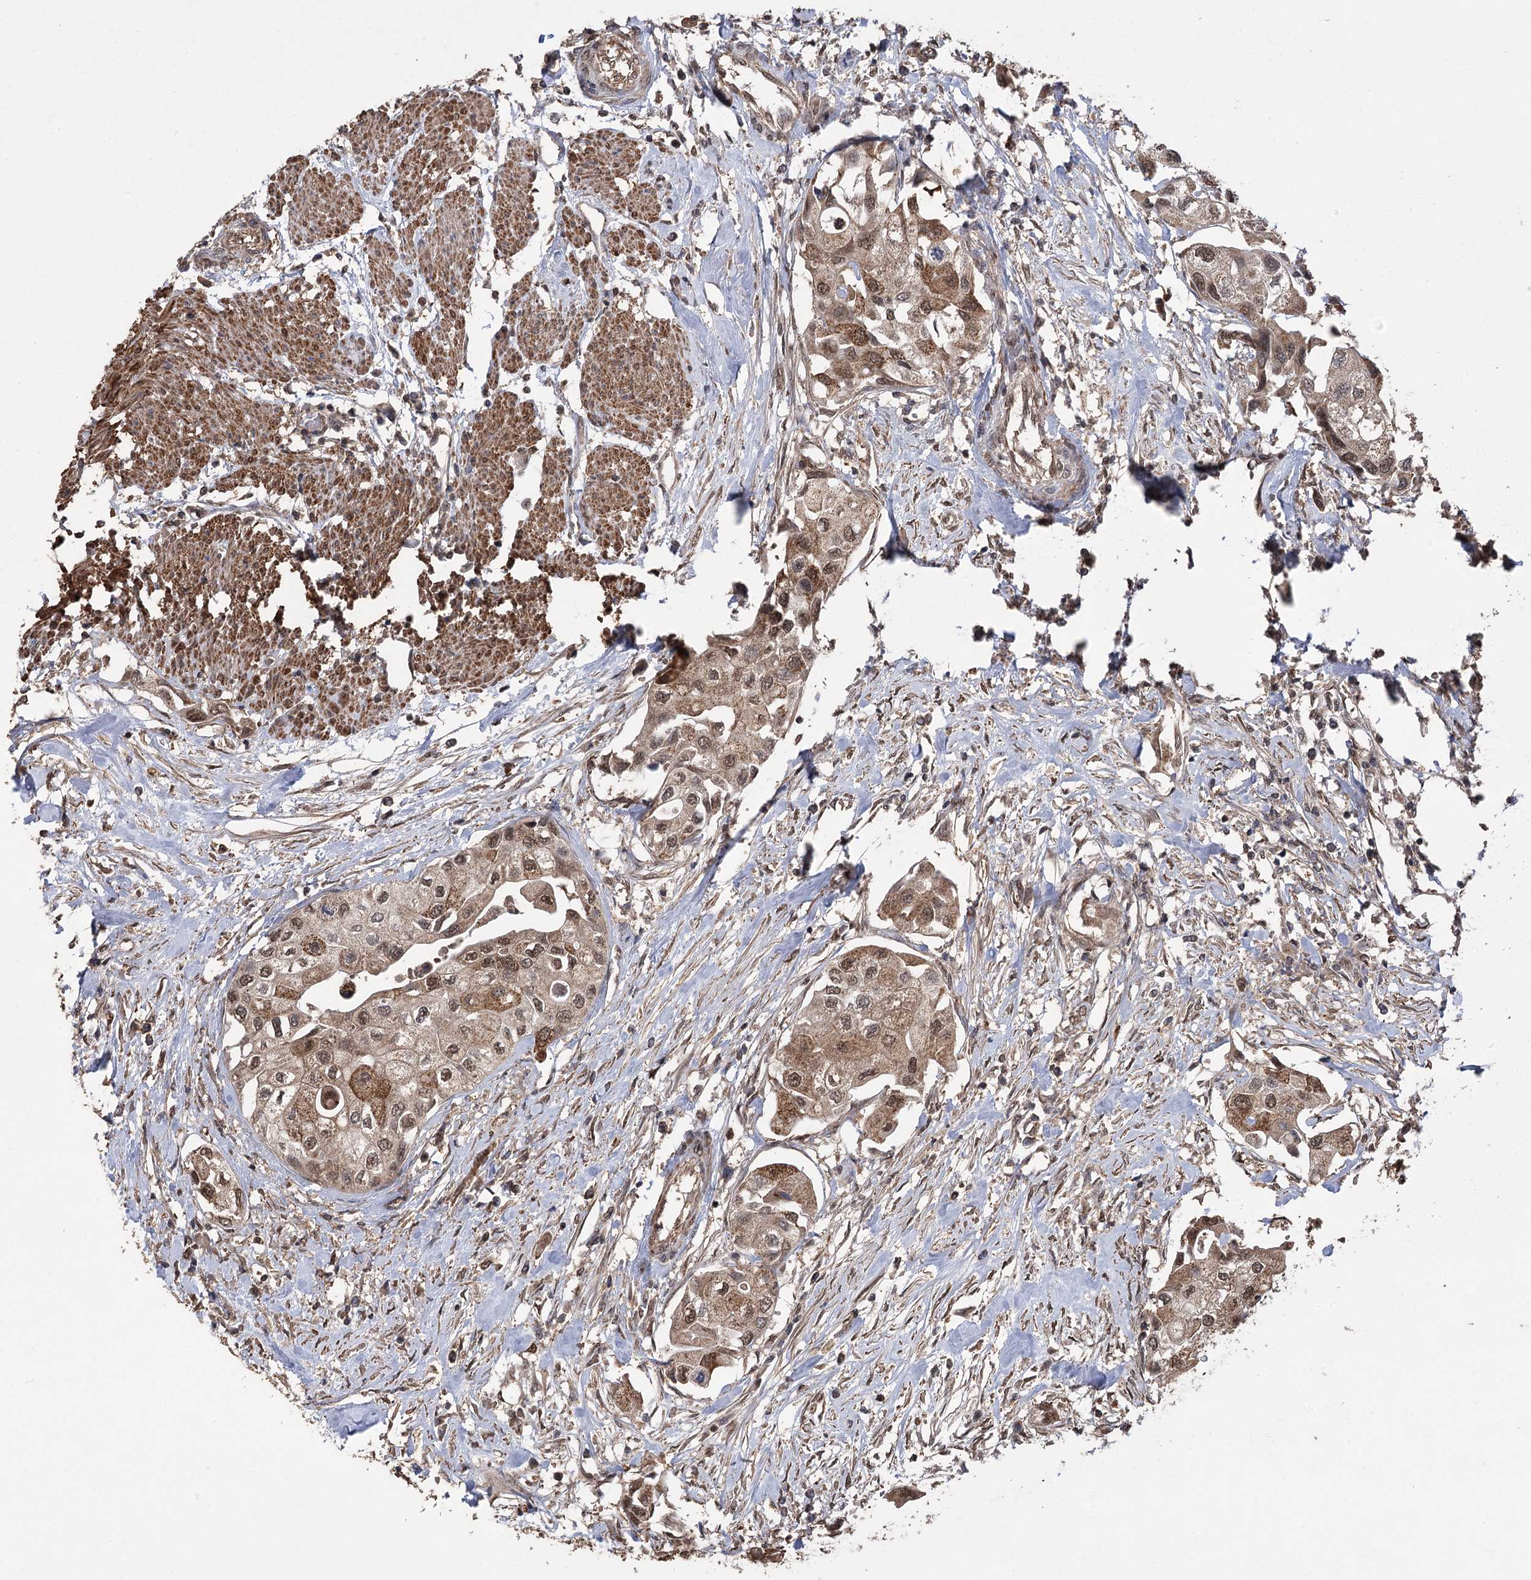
{"staining": {"intensity": "moderate", "quantity": ">75%", "location": "cytoplasmic/membranous,nuclear"}, "tissue": "urothelial cancer", "cell_type": "Tumor cells", "image_type": "cancer", "snomed": [{"axis": "morphology", "description": "Urothelial carcinoma, High grade"}, {"axis": "topography", "description": "Urinary bladder"}], "caption": "A medium amount of moderate cytoplasmic/membranous and nuclear expression is present in about >75% of tumor cells in urothelial cancer tissue.", "gene": "TENM2", "patient": {"sex": "male", "age": 64}}